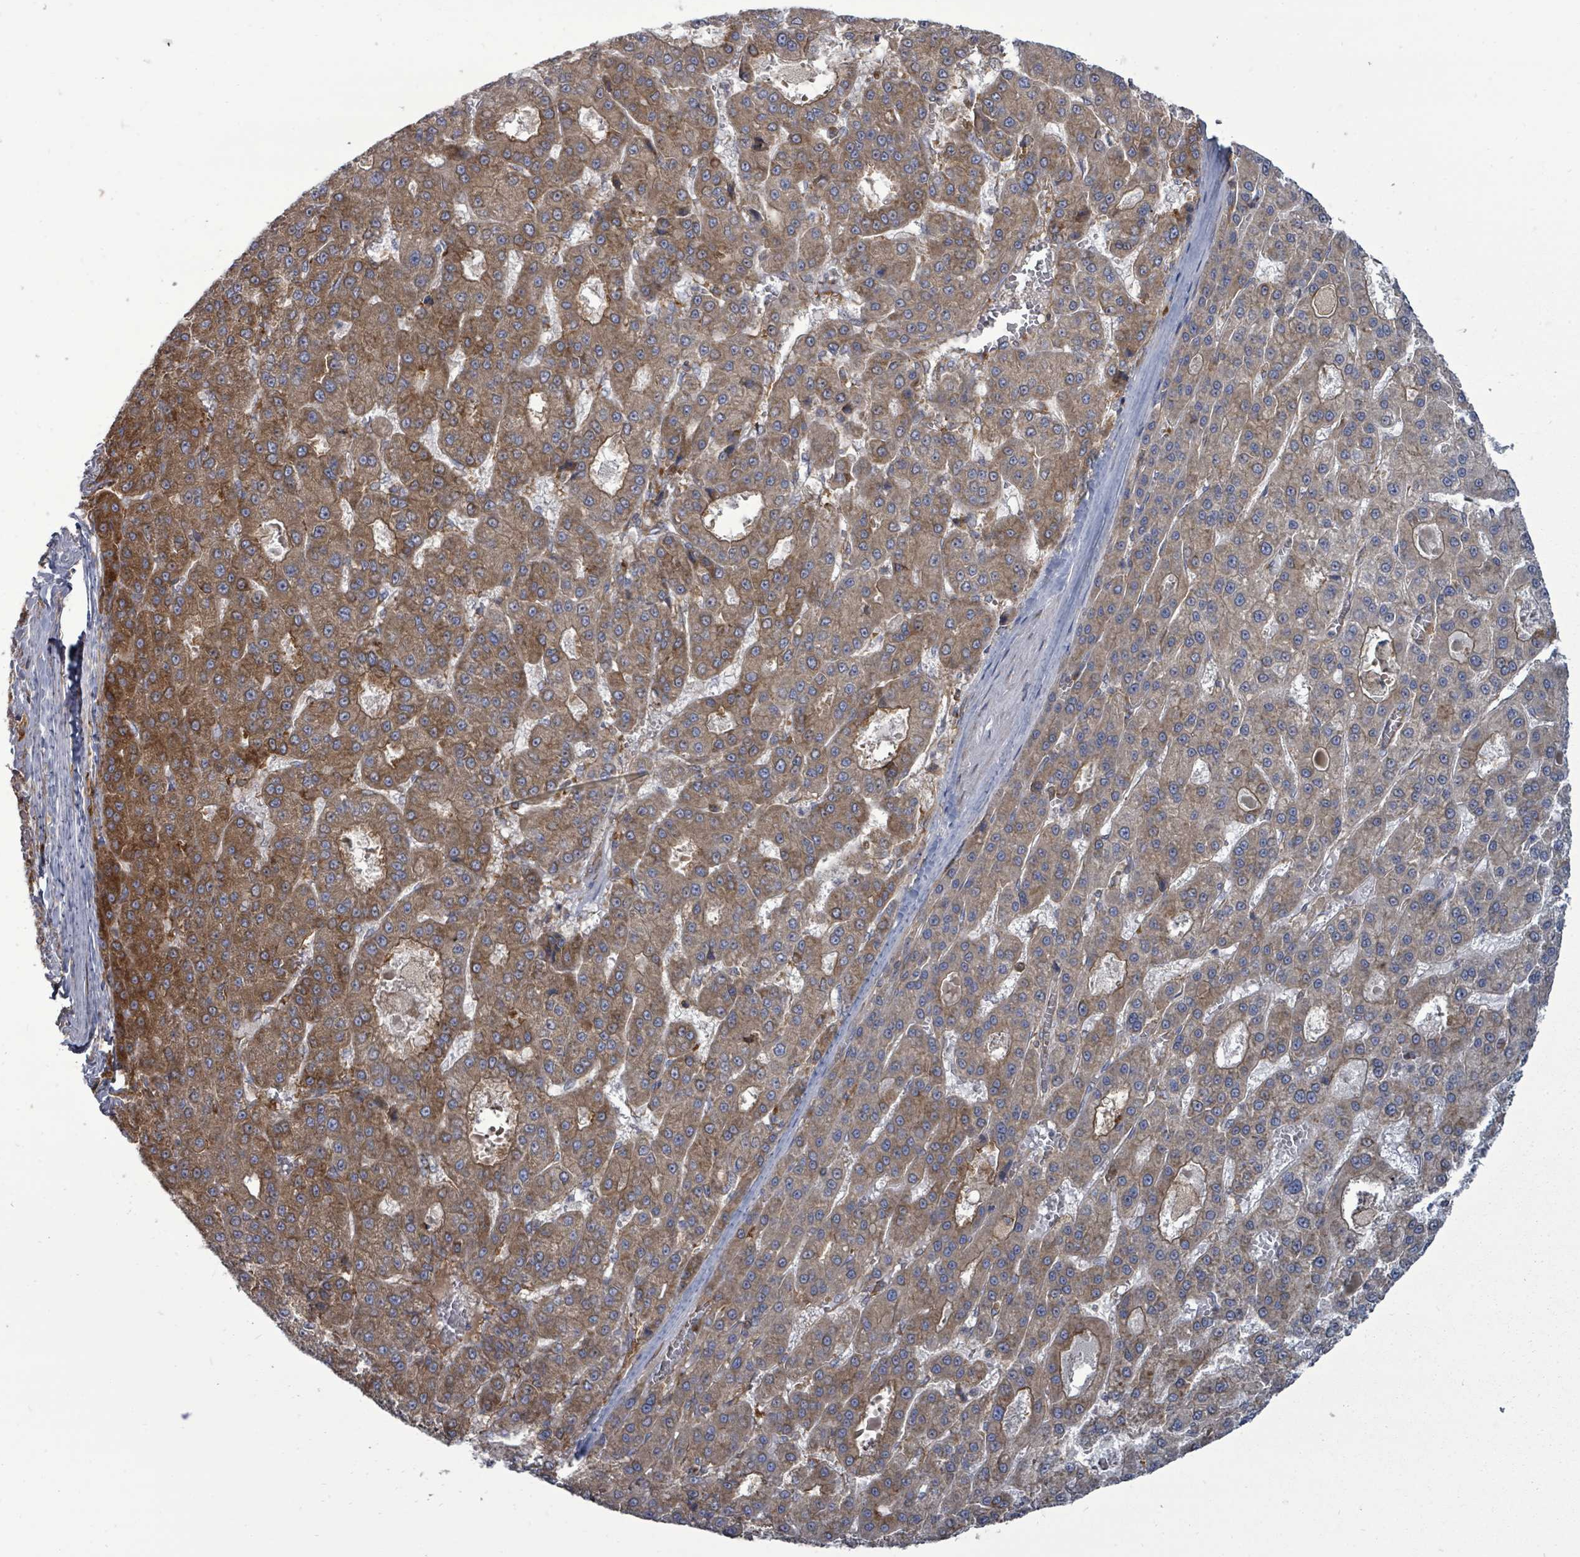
{"staining": {"intensity": "moderate", "quantity": "25%-75%", "location": "cytoplasmic/membranous"}, "tissue": "liver cancer", "cell_type": "Tumor cells", "image_type": "cancer", "snomed": [{"axis": "morphology", "description": "Carcinoma, Hepatocellular, NOS"}, {"axis": "topography", "description": "Liver"}], "caption": "Moderate cytoplasmic/membranous staining is seen in about 25%-75% of tumor cells in liver hepatocellular carcinoma.", "gene": "EIF3C", "patient": {"sex": "male", "age": 70}}